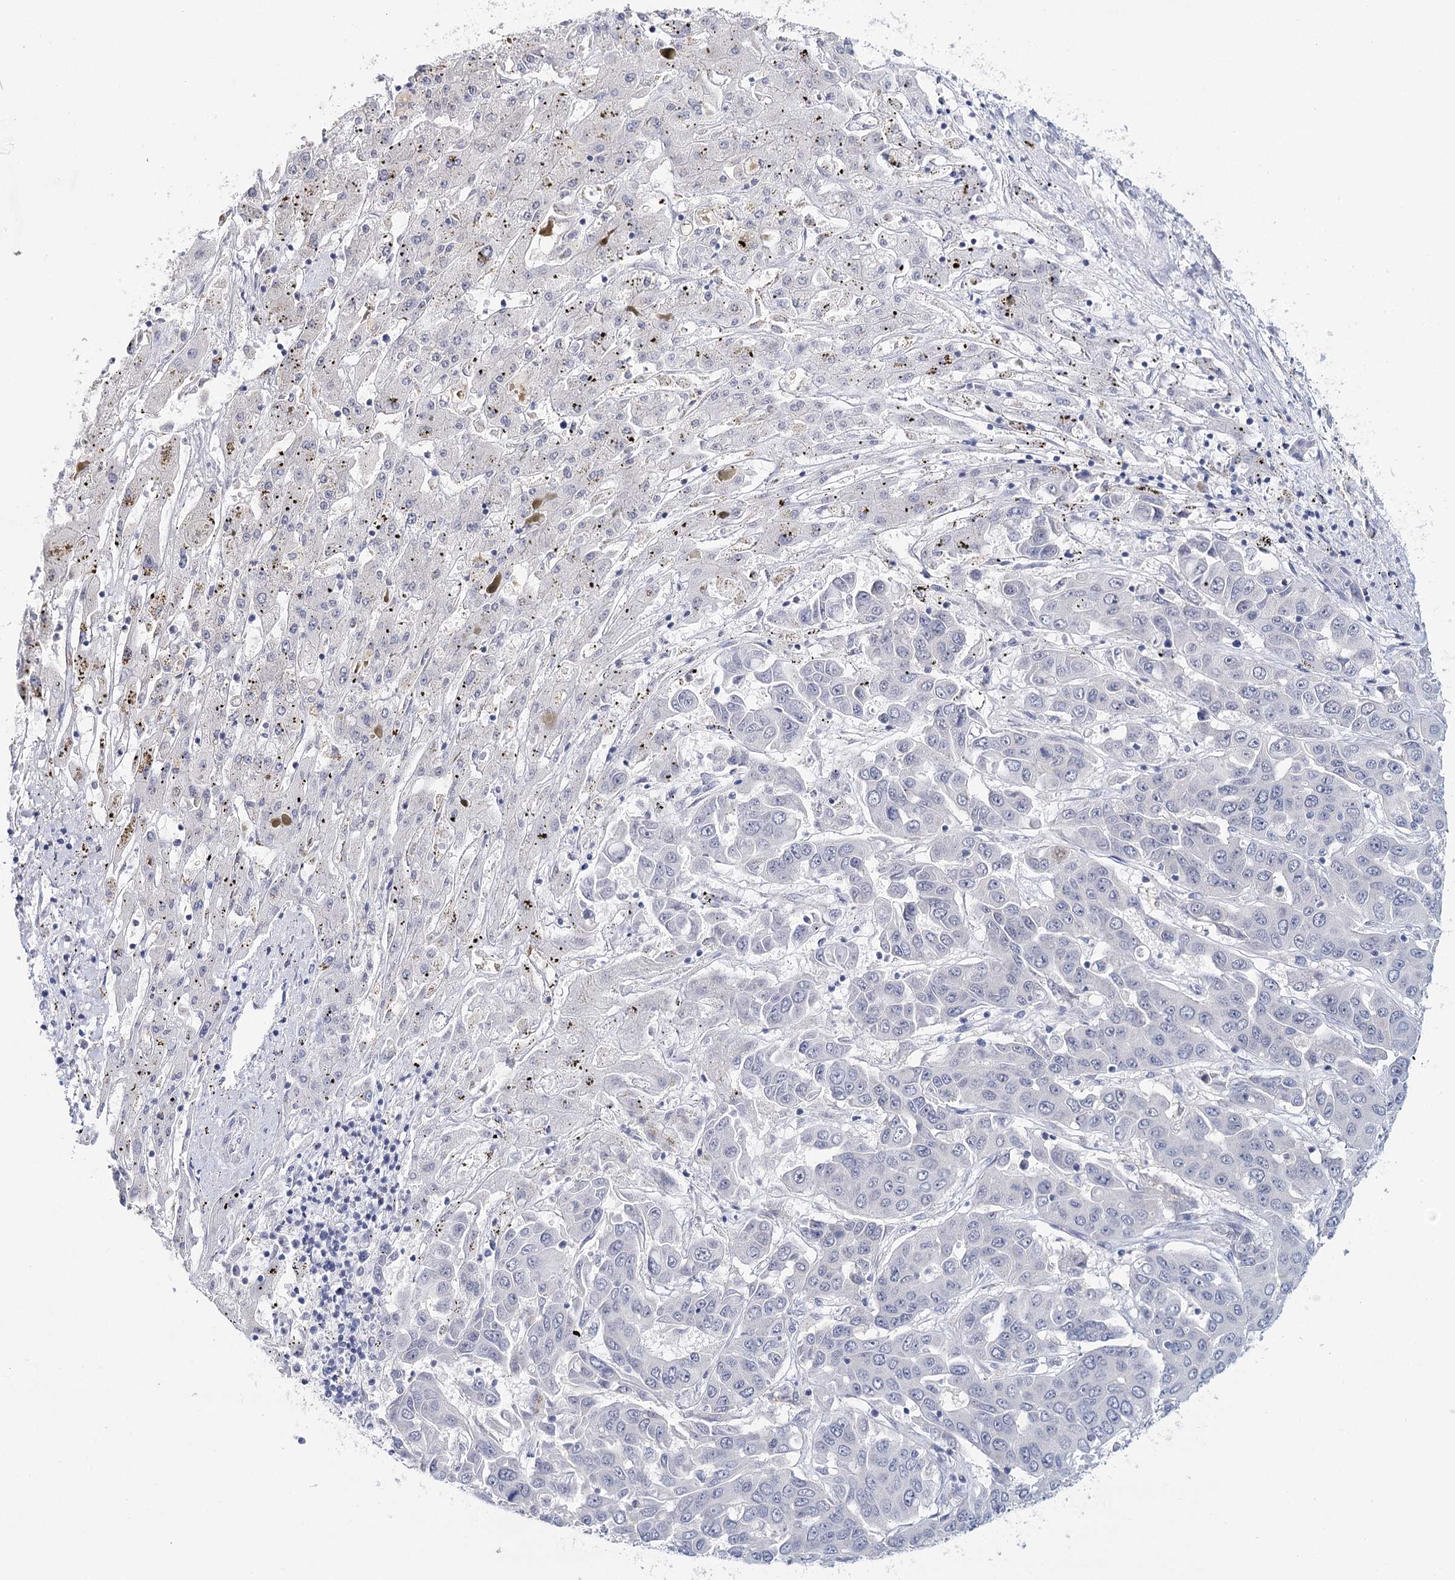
{"staining": {"intensity": "negative", "quantity": "none", "location": "none"}, "tissue": "liver cancer", "cell_type": "Tumor cells", "image_type": "cancer", "snomed": [{"axis": "morphology", "description": "Cholangiocarcinoma"}, {"axis": "topography", "description": "Liver"}], "caption": "IHC of human liver cholangiocarcinoma shows no staining in tumor cells.", "gene": "HSPA4L", "patient": {"sex": "female", "age": 52}}